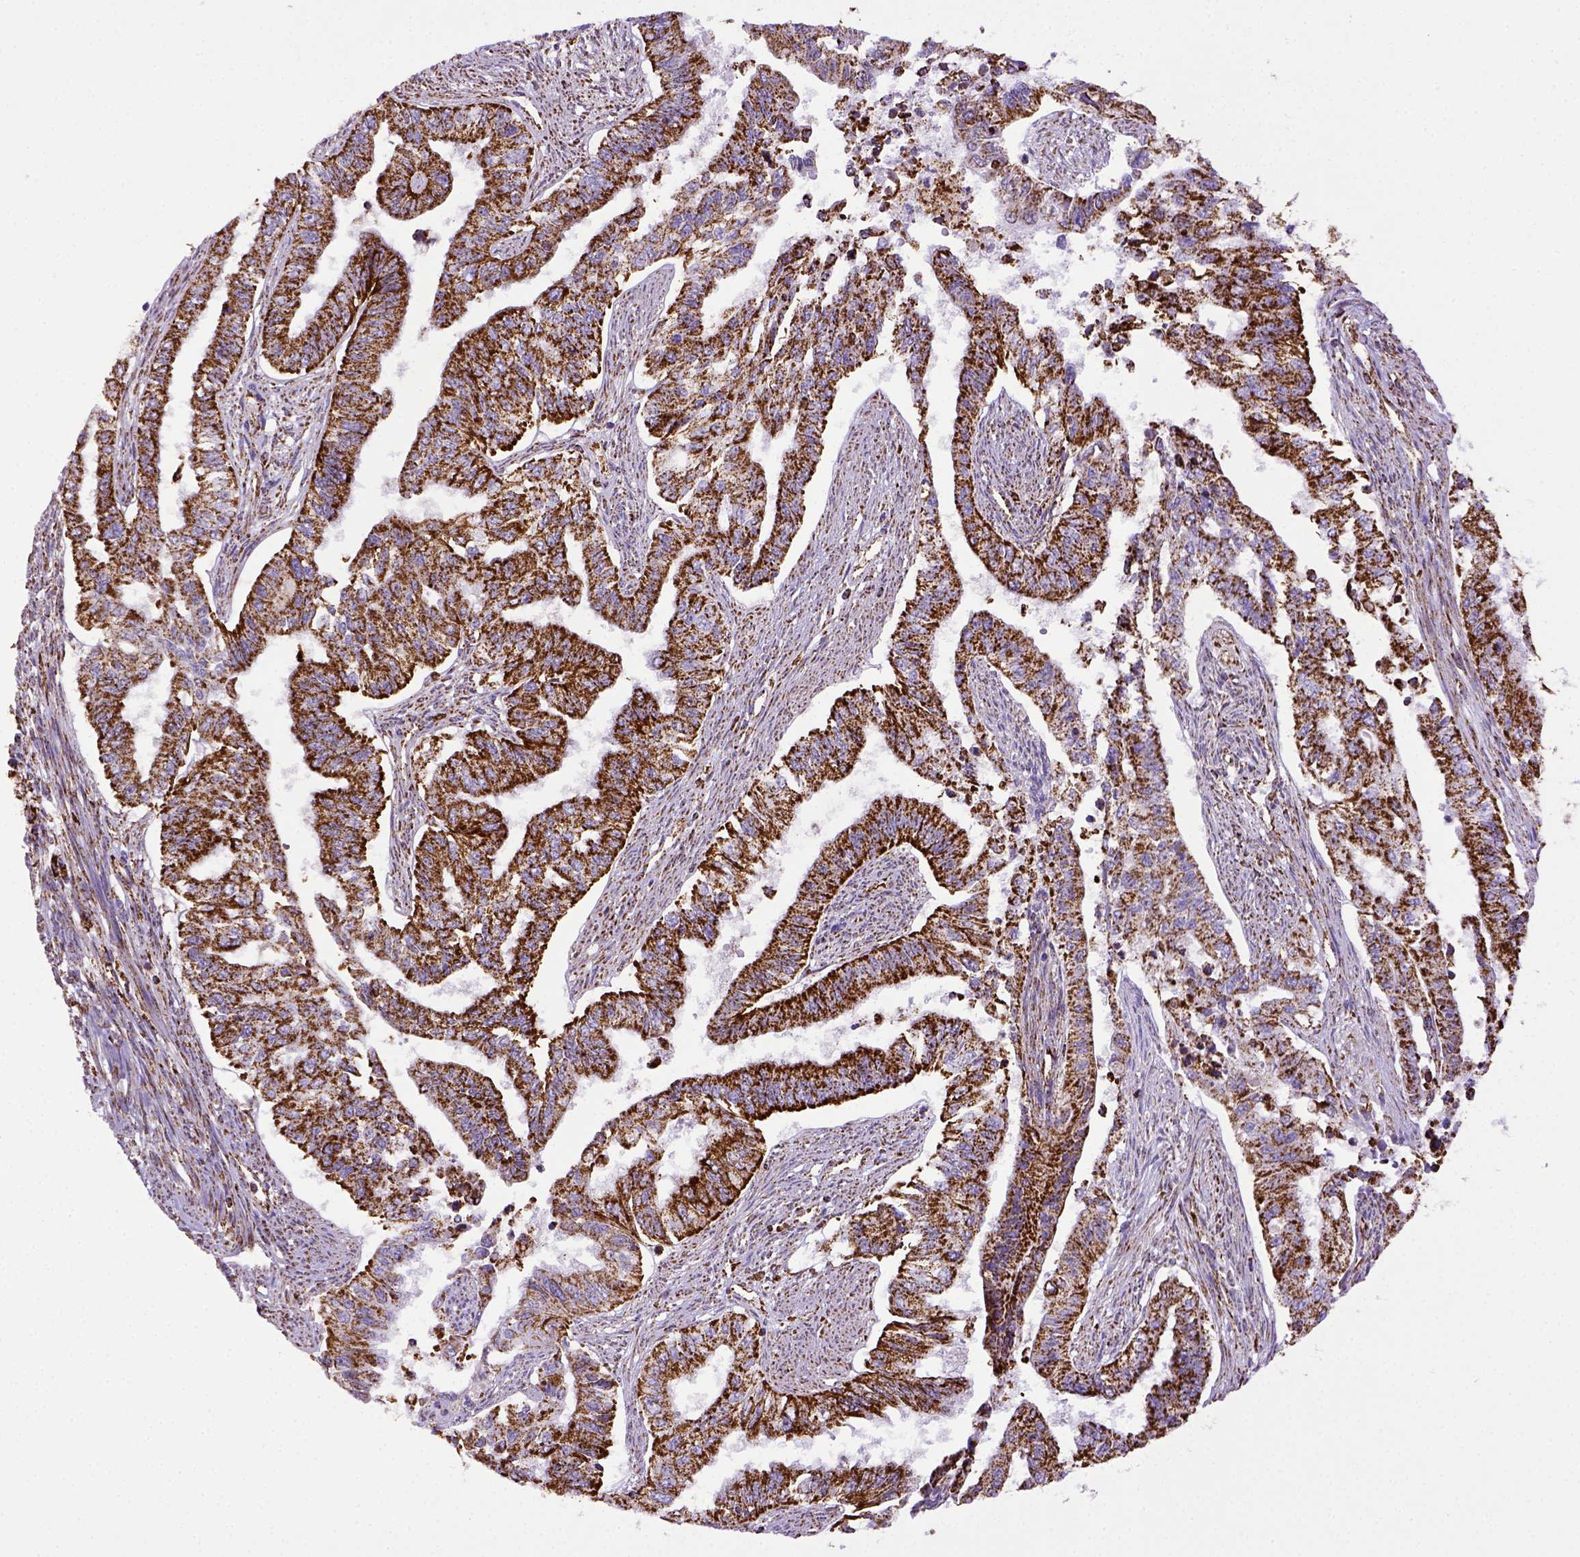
{"staining": {"intensity": "strong", "quantity": ">75%", "location": "cytoplasmic/membranous"}, "tissue": "endometrial cancer", "cell_type": "Tumor cells", "image_type": "cancer", "snomed": [{"axis": "morphology", "description": "Adenocarcinoma, NOS"}, {"axis": "topography", "description": "Uterus"}], "caption": "Human endometrial adenocarcinoma stained with a brown dye displays strong cytoplasmic/membranous positive positivity in about >75% of tumor cells.", "gene": "MT-CO1", "patient": {"sex": "female", "age": 59}}